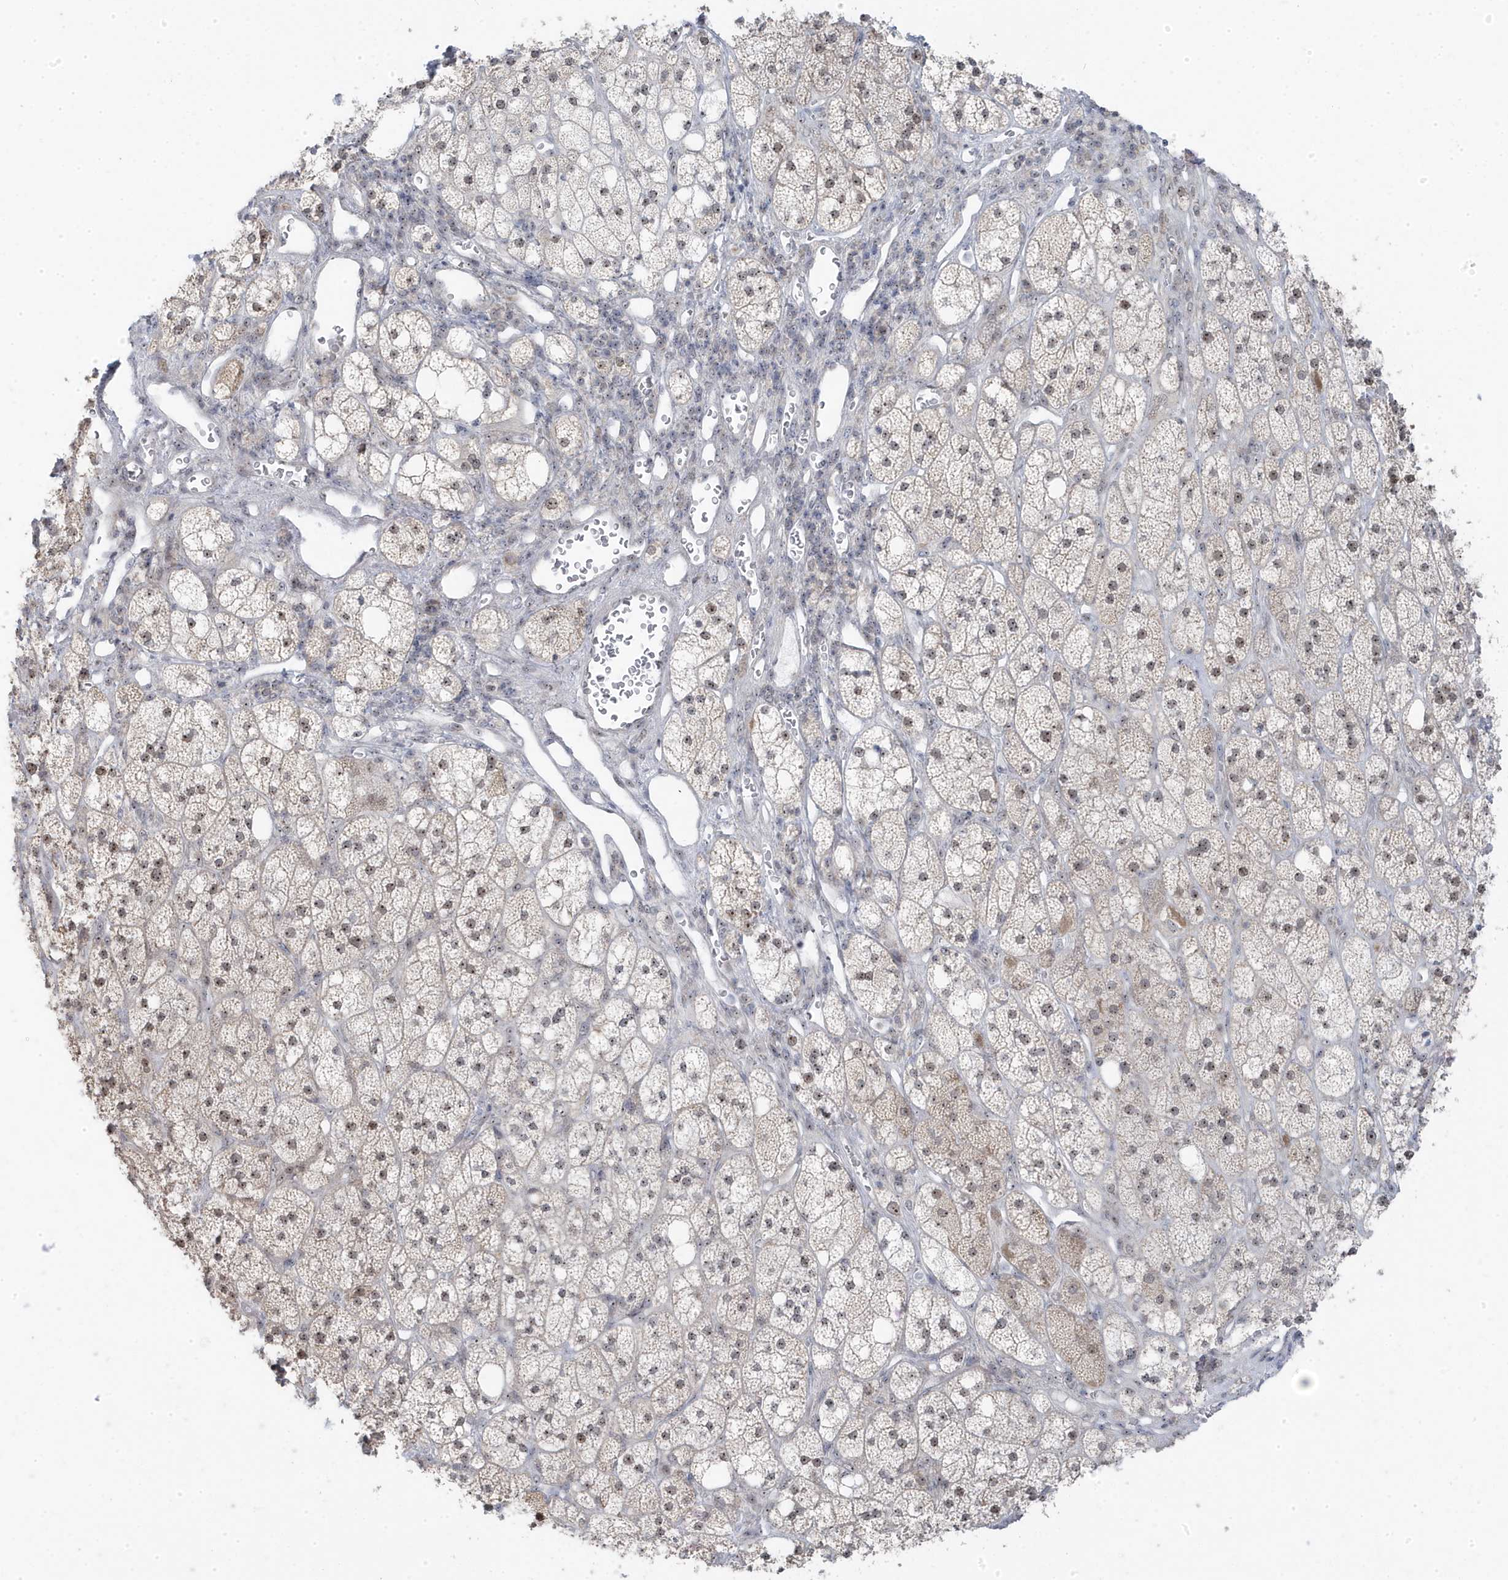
{"staining": {"intensity": "moderate", "quantity": ">75%", "location": "cytoplasmic/membranous,nuclear"}, "tissue": "adrenal gland", "cell_type": "Glandular cells", "image_type": "normal", "snomed": [{"axis": "morphology", "description": "Normal tissue, NOS"}, {"axis": "topography", "description": "Adrenal gland"}], "caption": "This micrograph exhibits immunohistochemistry (IHC) staining of normal adrenal gland, with medium moderate cytoplasmic/membranous,nuclear expression in about >75% of glandular cells.", "gene": "TSEN15", "patient": {"sex": "male", "age": 61}}